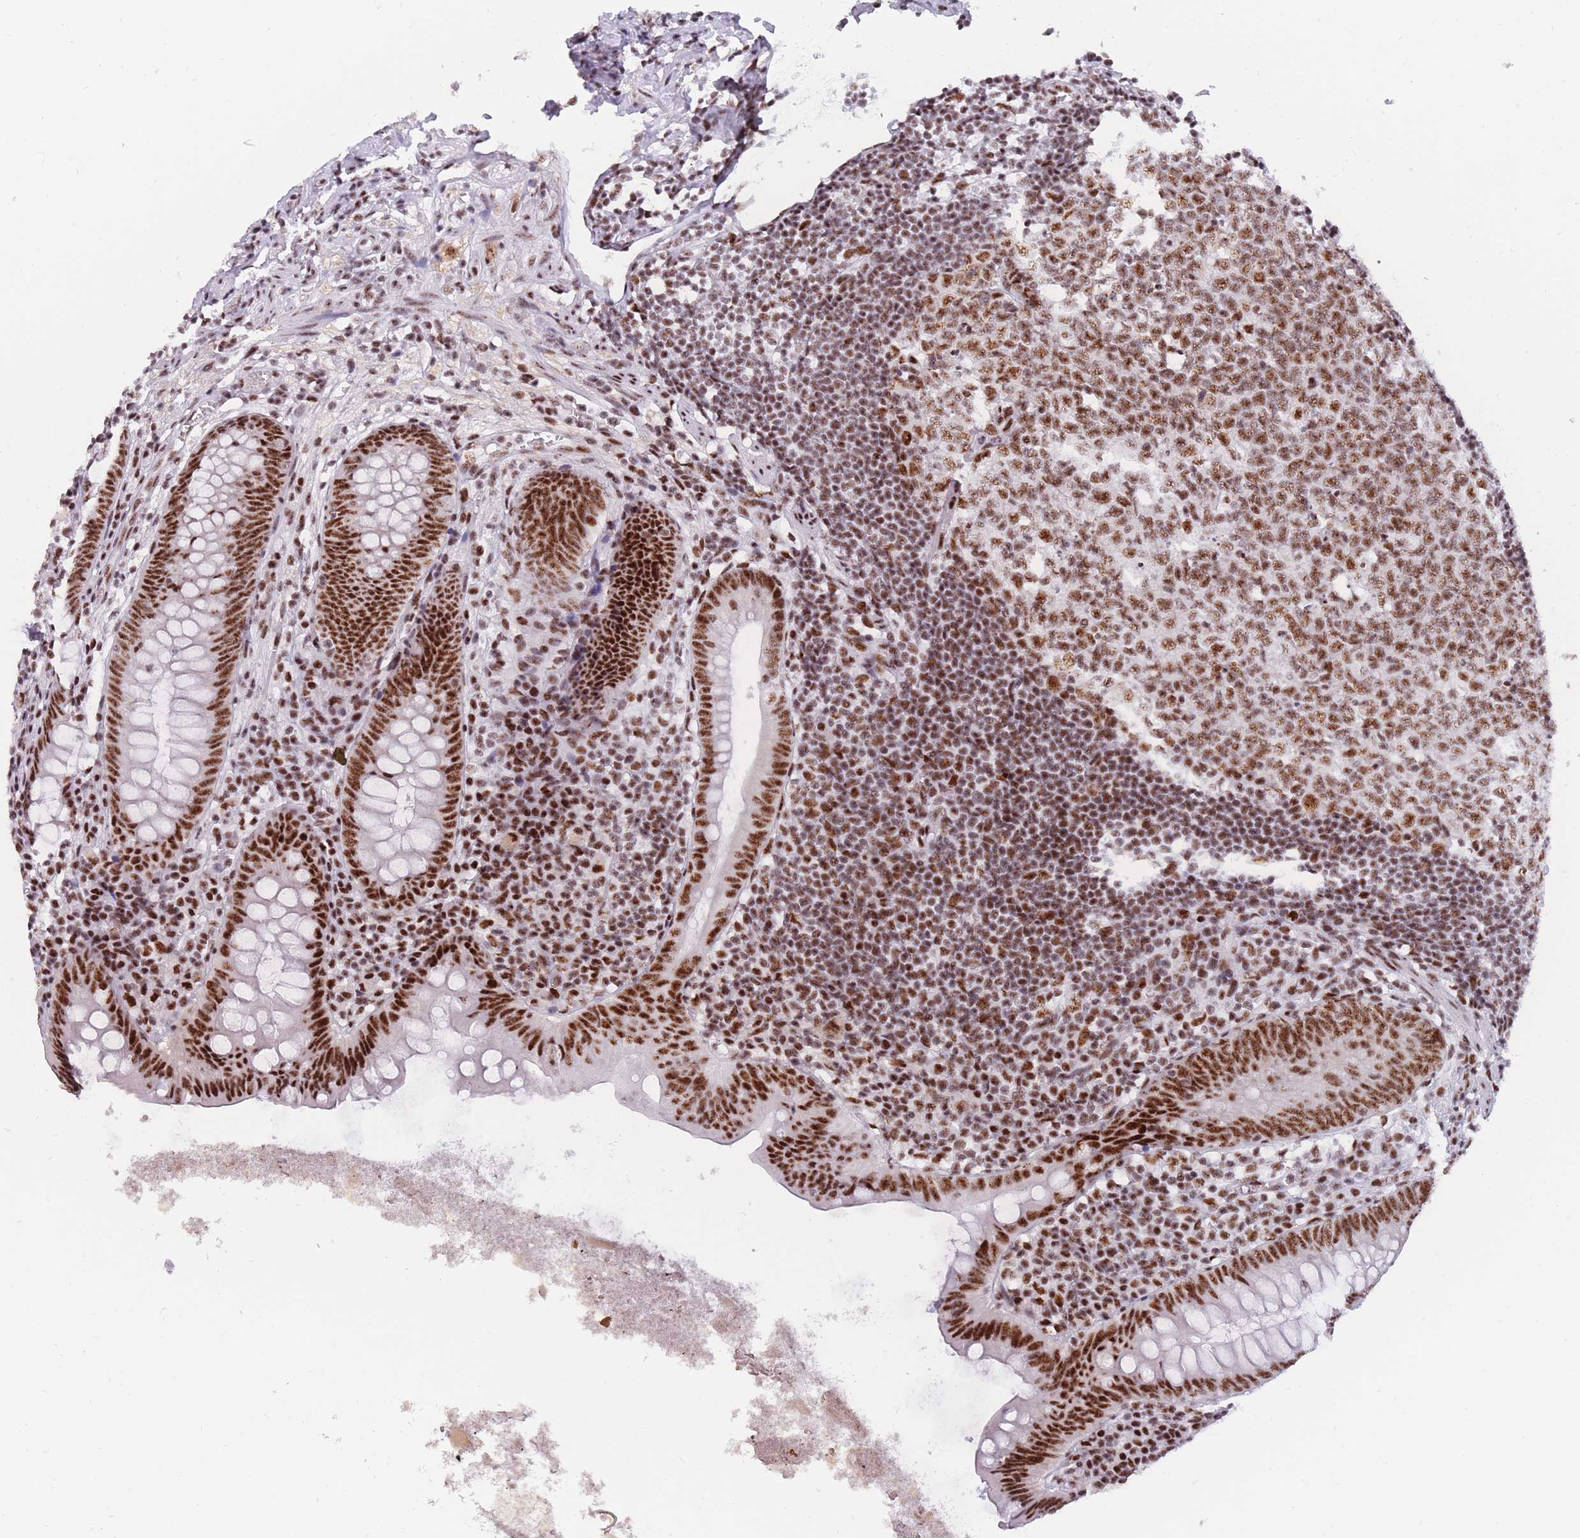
{"staining": {"intensity": "strong", "quantity": ">75%", "location": "nuclear"}, "tissue": "appendix", "cell_type": "Glandular cells", "image_type": "normal", "snomed": [{"axis": "morphology", "description": "Normal tissue, NOS"}, {"axis": "topography", "description": "Appendix"}], "caption": "IHC (DAB (3,3'-diaminobenzidine)) staining of unremarkable appendix demonstrates strong nuclear protein expression in approximately >75% of glandular cells.", "gene": "TMEM35B", "patient": {"sex": "female", "age": 51}}